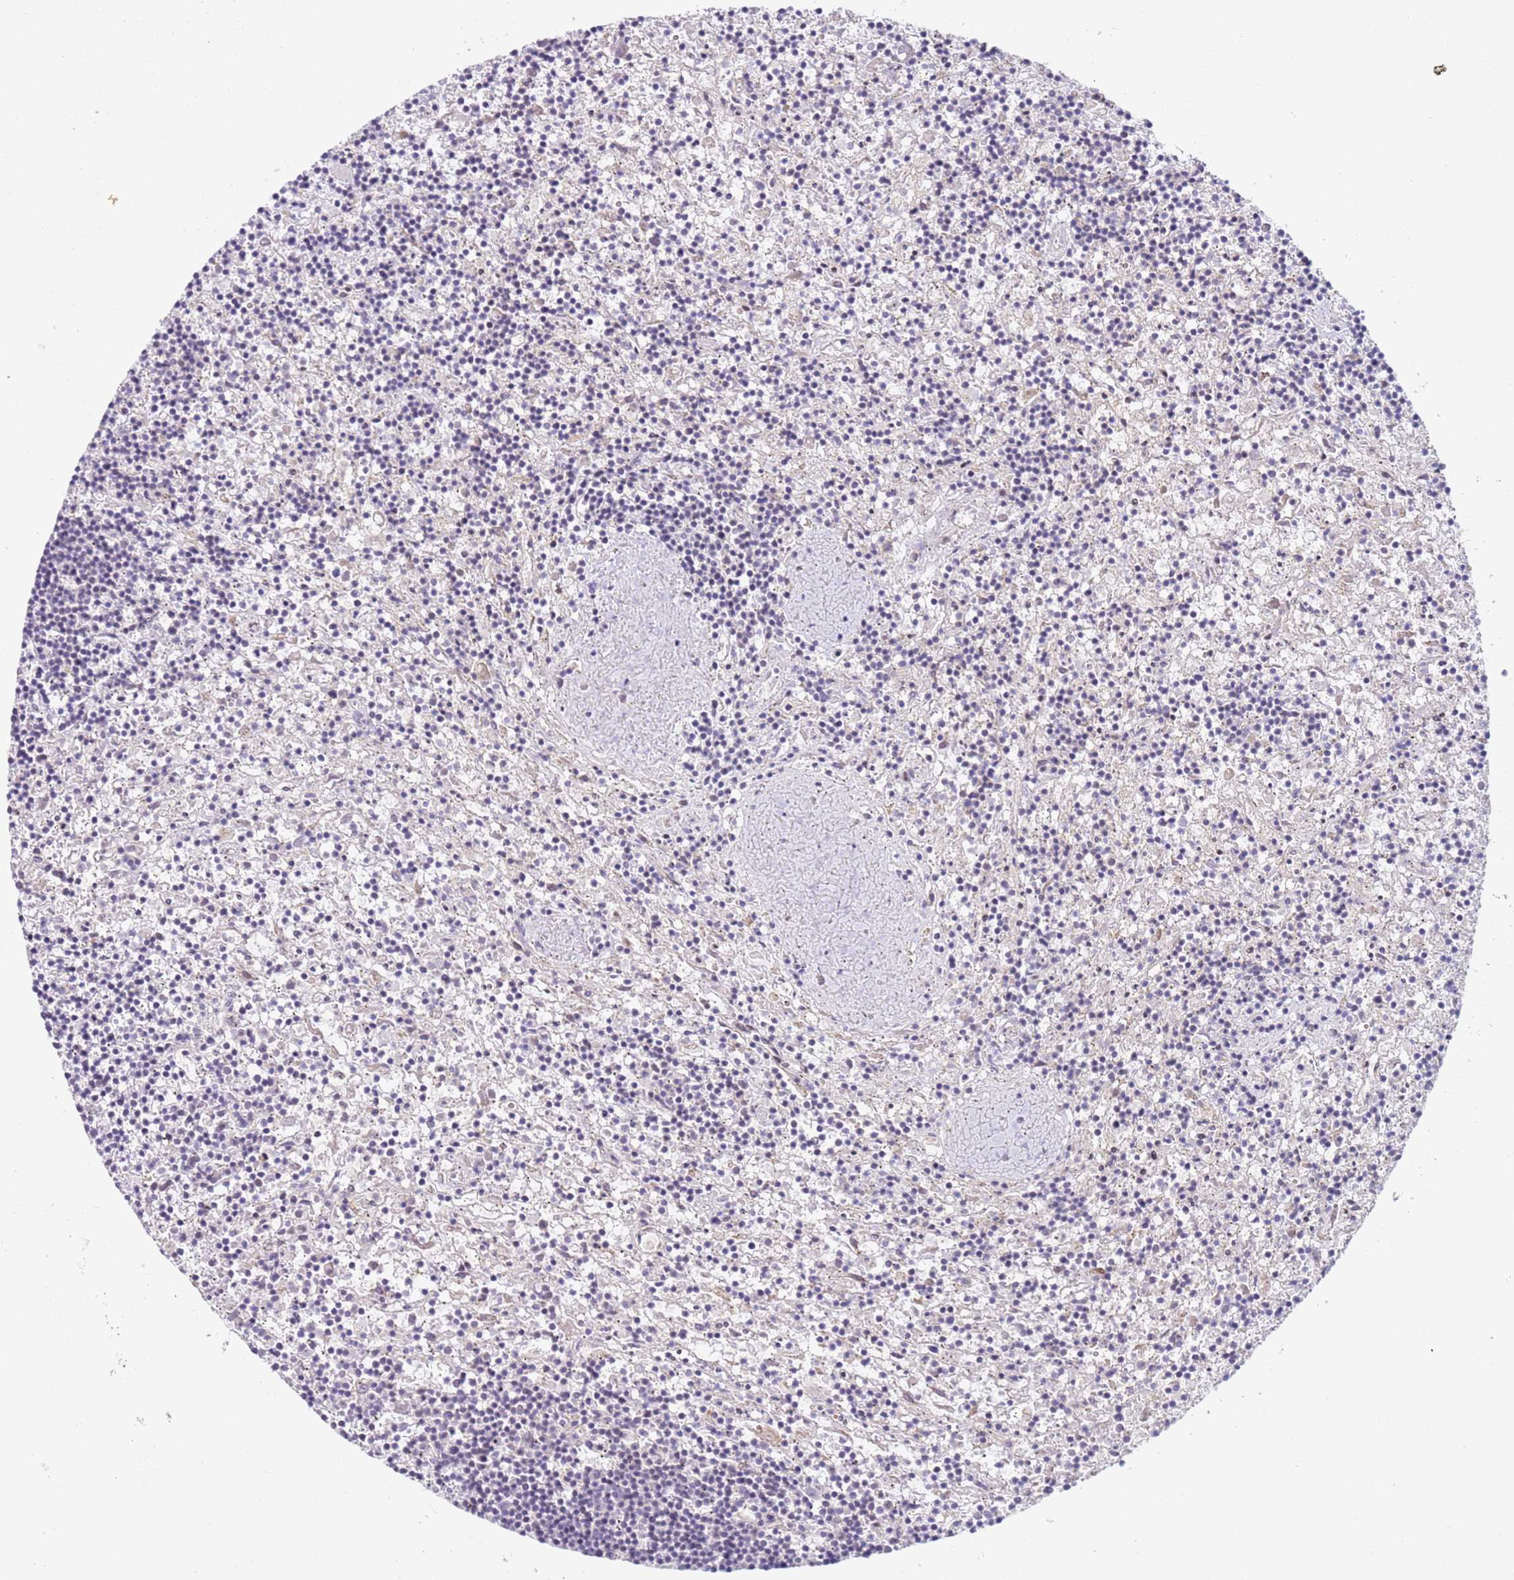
{"staining": {"intensity": "negative", "quantity": "none", "location": "none"}, "tissue": "lymphoma", "cell_type": "Tumor cells", "image_type": "cancer", "snomed": [{"axis": "morphology", "description": "Malignant lymphoma, non-Hodgkin's type, Low grade"}, {"axis": "topography", "description": "Spleen"}], "caption": "Micrograph shows no protein staining in tumor cells of lymphoma tissue.", "gene": "LGALSL", "patient": {"sex": "male", "age": 76}}